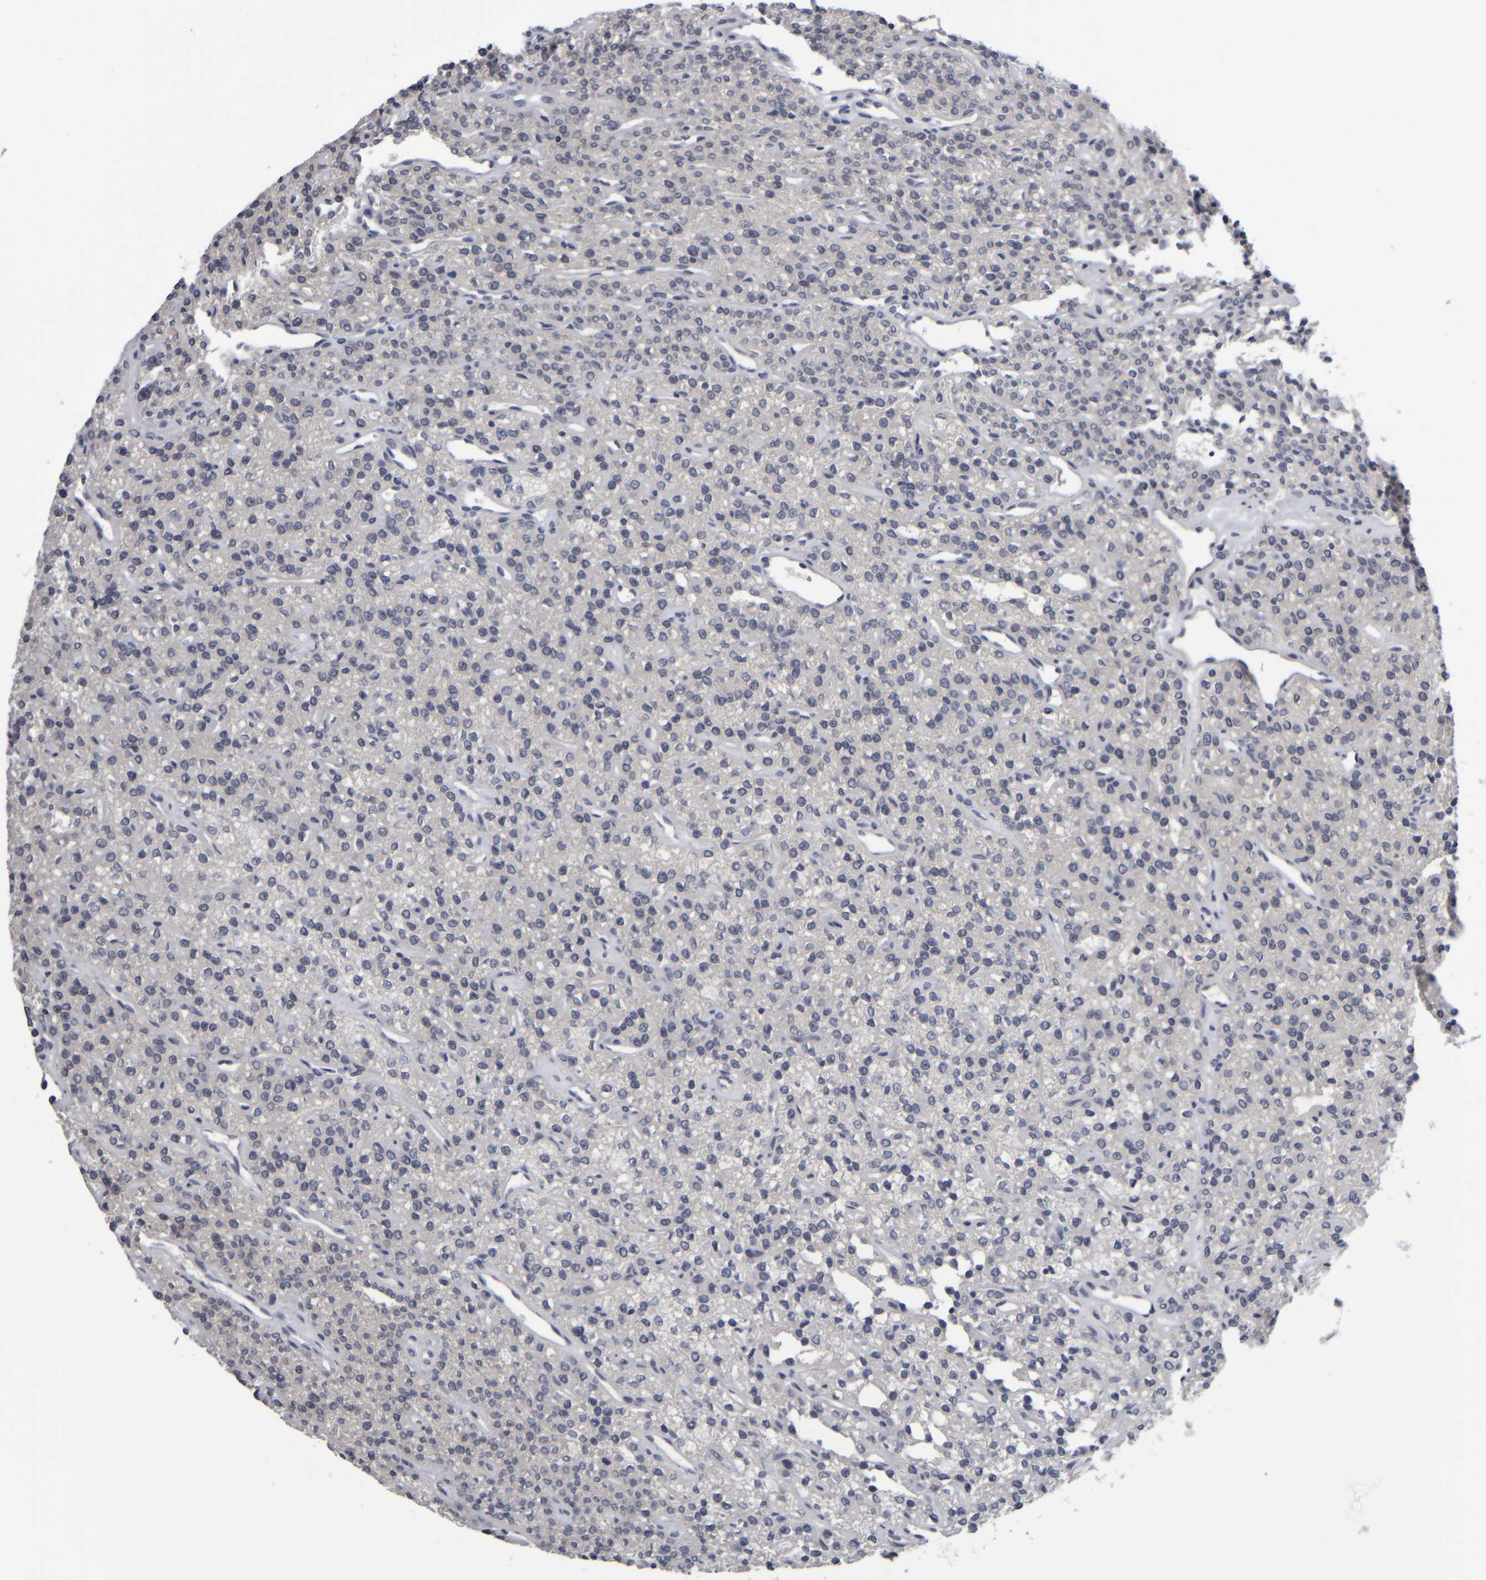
{"staining": {"intensity": "weak", "quantity": "25%-75%", "location": "cytoplasmic/membranous"}, "tissue": "parathyroid gland", "cell_type": "Glandular cells", "image_type": "normal", "snomed": [{"axis": "morphology", "description": "Normal tissue, NOS"}, {"axis": "topography", "description": "Parathyroid gland"}], "caption": "Protein staining of benign parathyroid gland reveals weak cytoplasmic/membranous expression in approximately 25%-75% of glandular cells.", "gene": "COL14A1", "patient": {"sex": "male", "age": 46}}